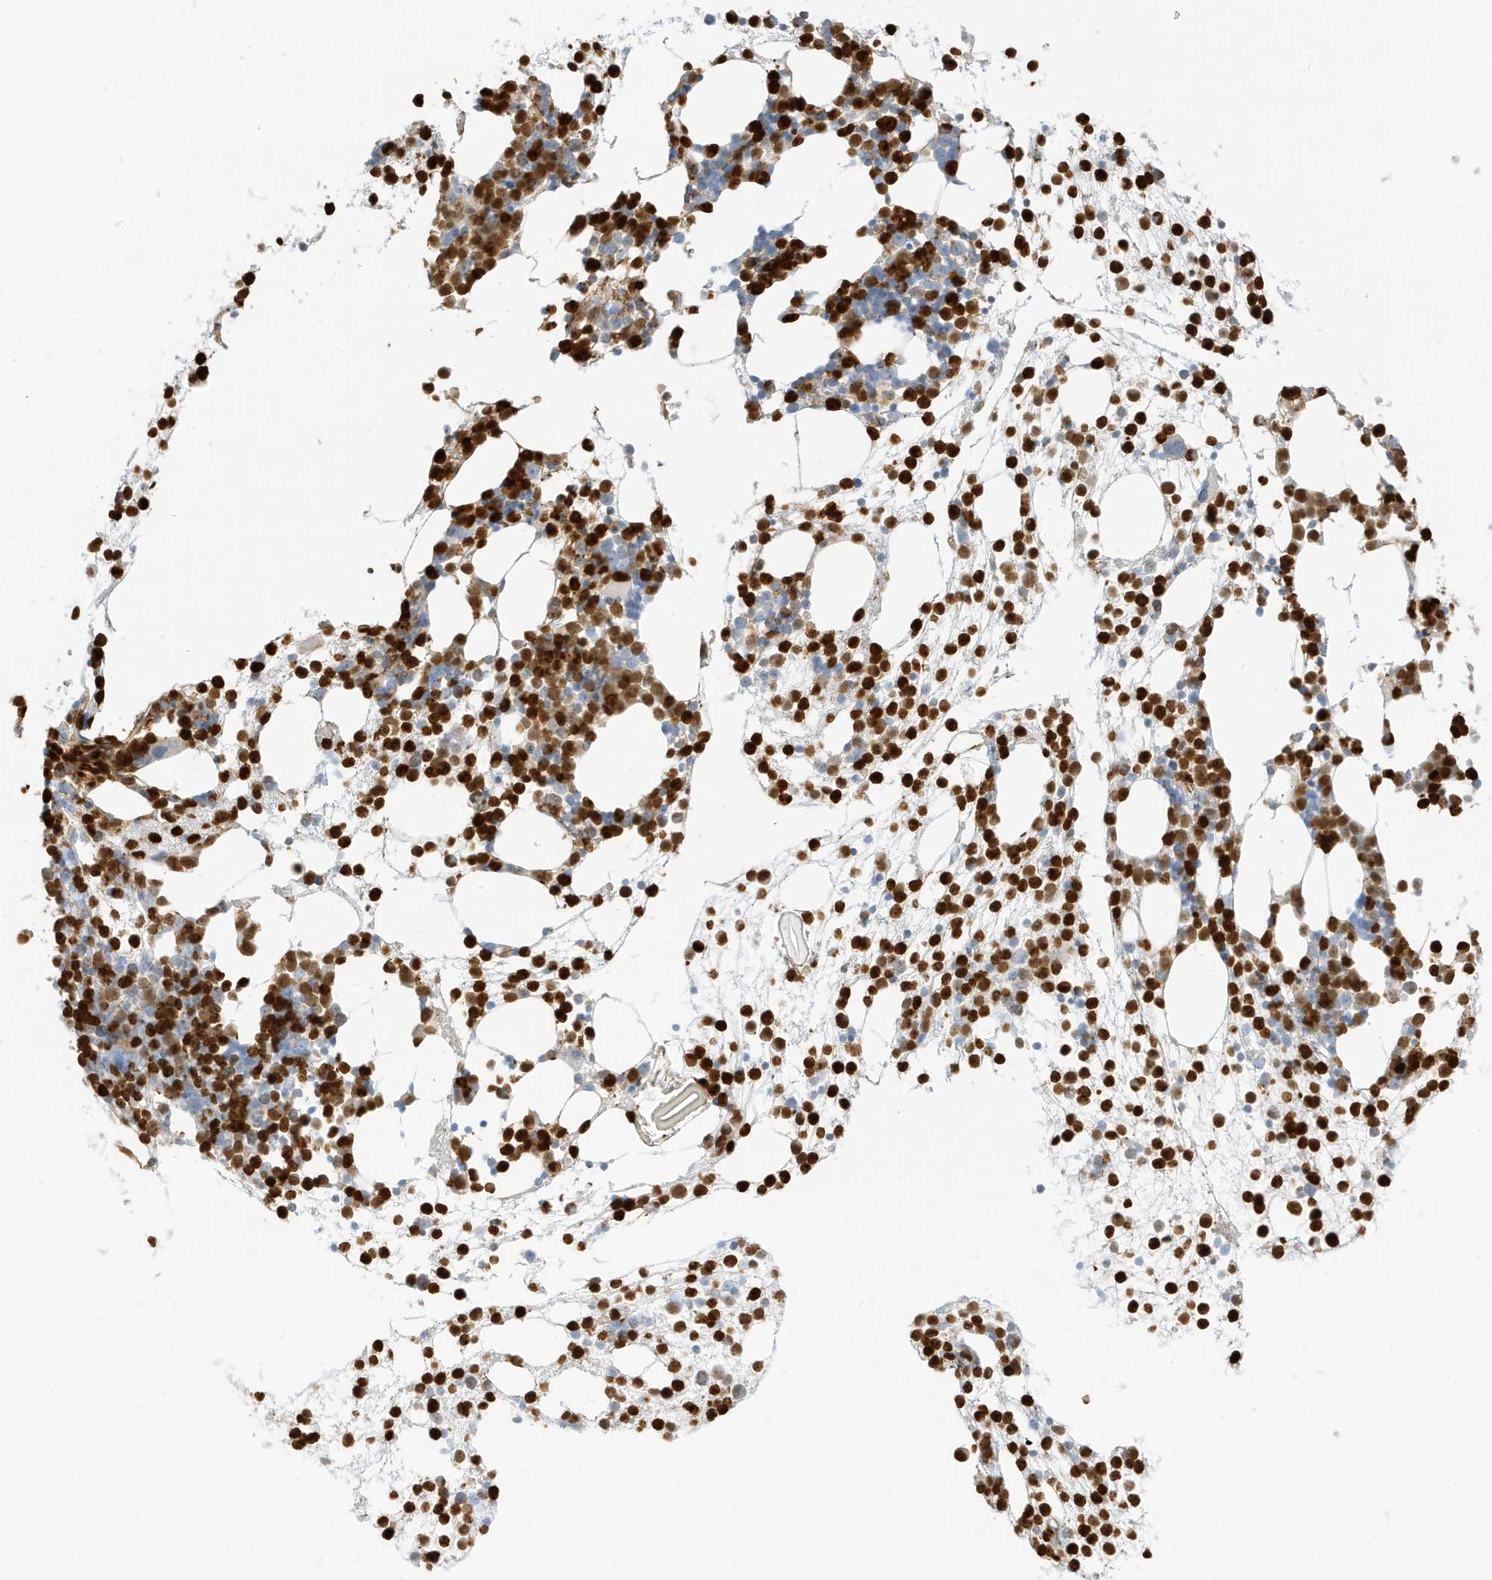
{"staining": {"intensity": "strong", "quantity": "25%-75%", "location": "nuclear"}, "tissue": "bone marrow", "cell_type": "Hematopoietic cells", "image_type": "normal", "snomed": [{"axis": "morphology", "description": "Normal tissue, NOS"}, {"axis": "topography", "description": "Bone marrow"}], "caption": "DAB (3,3'-diaminobenzidine) immunohistochemical staining of unremarkable human bone marrow displays strong nuclear protein staining in about 25%-75% of hematopoietic cells. (DAB (3,3'-diaminobenzidine) = brown stain, brightfield microscopy at high magnification).", "gene": "GCA", "patient": {"sex": "male", "age": 54}}